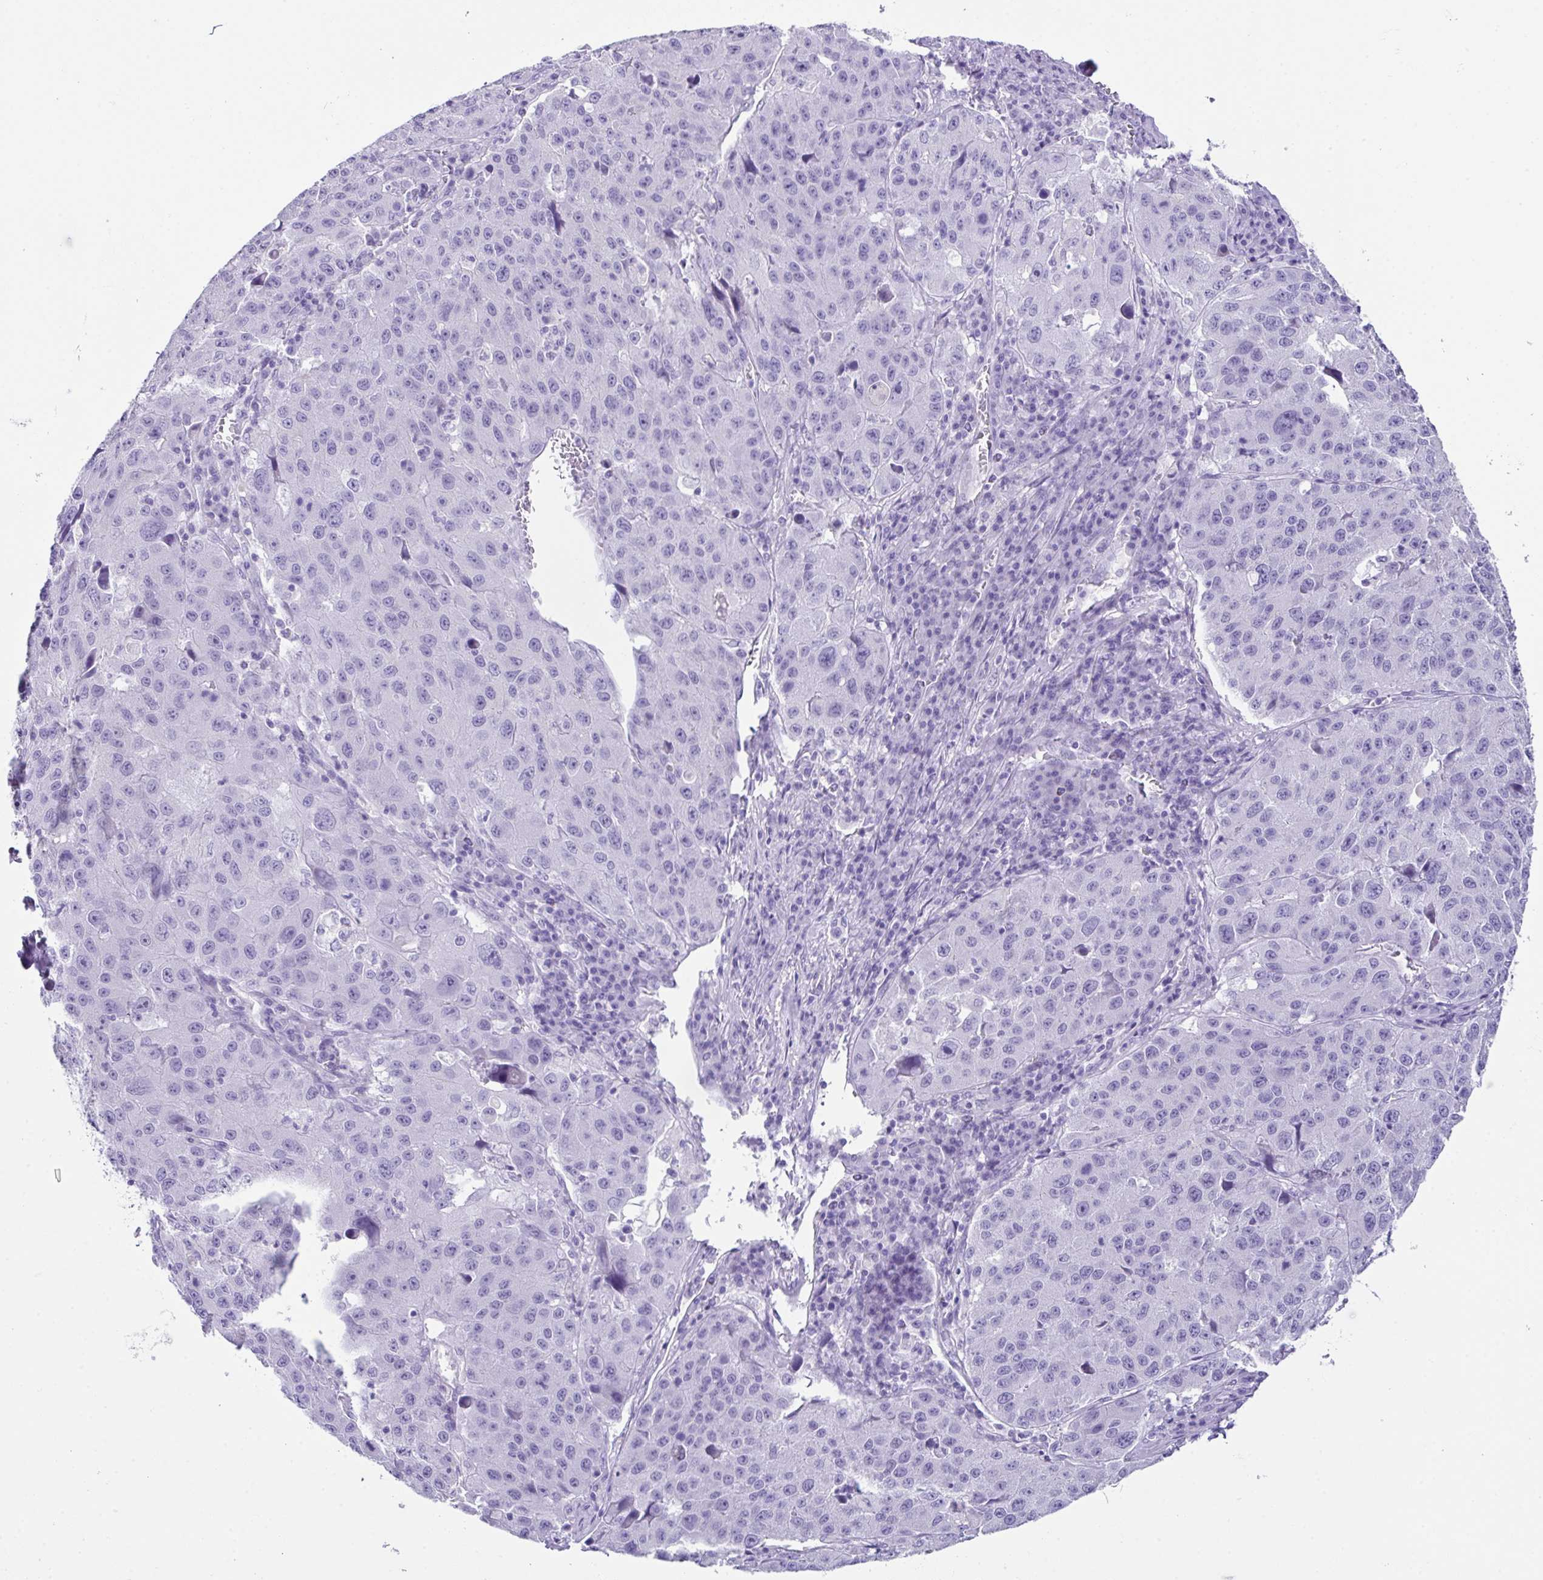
{"staining": {"intensity": "negative", "quantity": "none", "location": "none"}, "tissue": "stomach cancer", "cell_type": "Tumor cells", "image_type": "cancer", "snomed": [{"axis": "morphology", "description": "Adenocarcinoma, NOS"}, {"axis": "topography", "description": "Stomach"}], "caption": "An immunohistochemistry micrograph of stomach cancer (adenocarcinoma) is shown. There is no staining in tumor cells of stomach cancer (adenocarcinoma).", "gene": "LGALS4", "patient": {"sex": "male", "age": 71}}